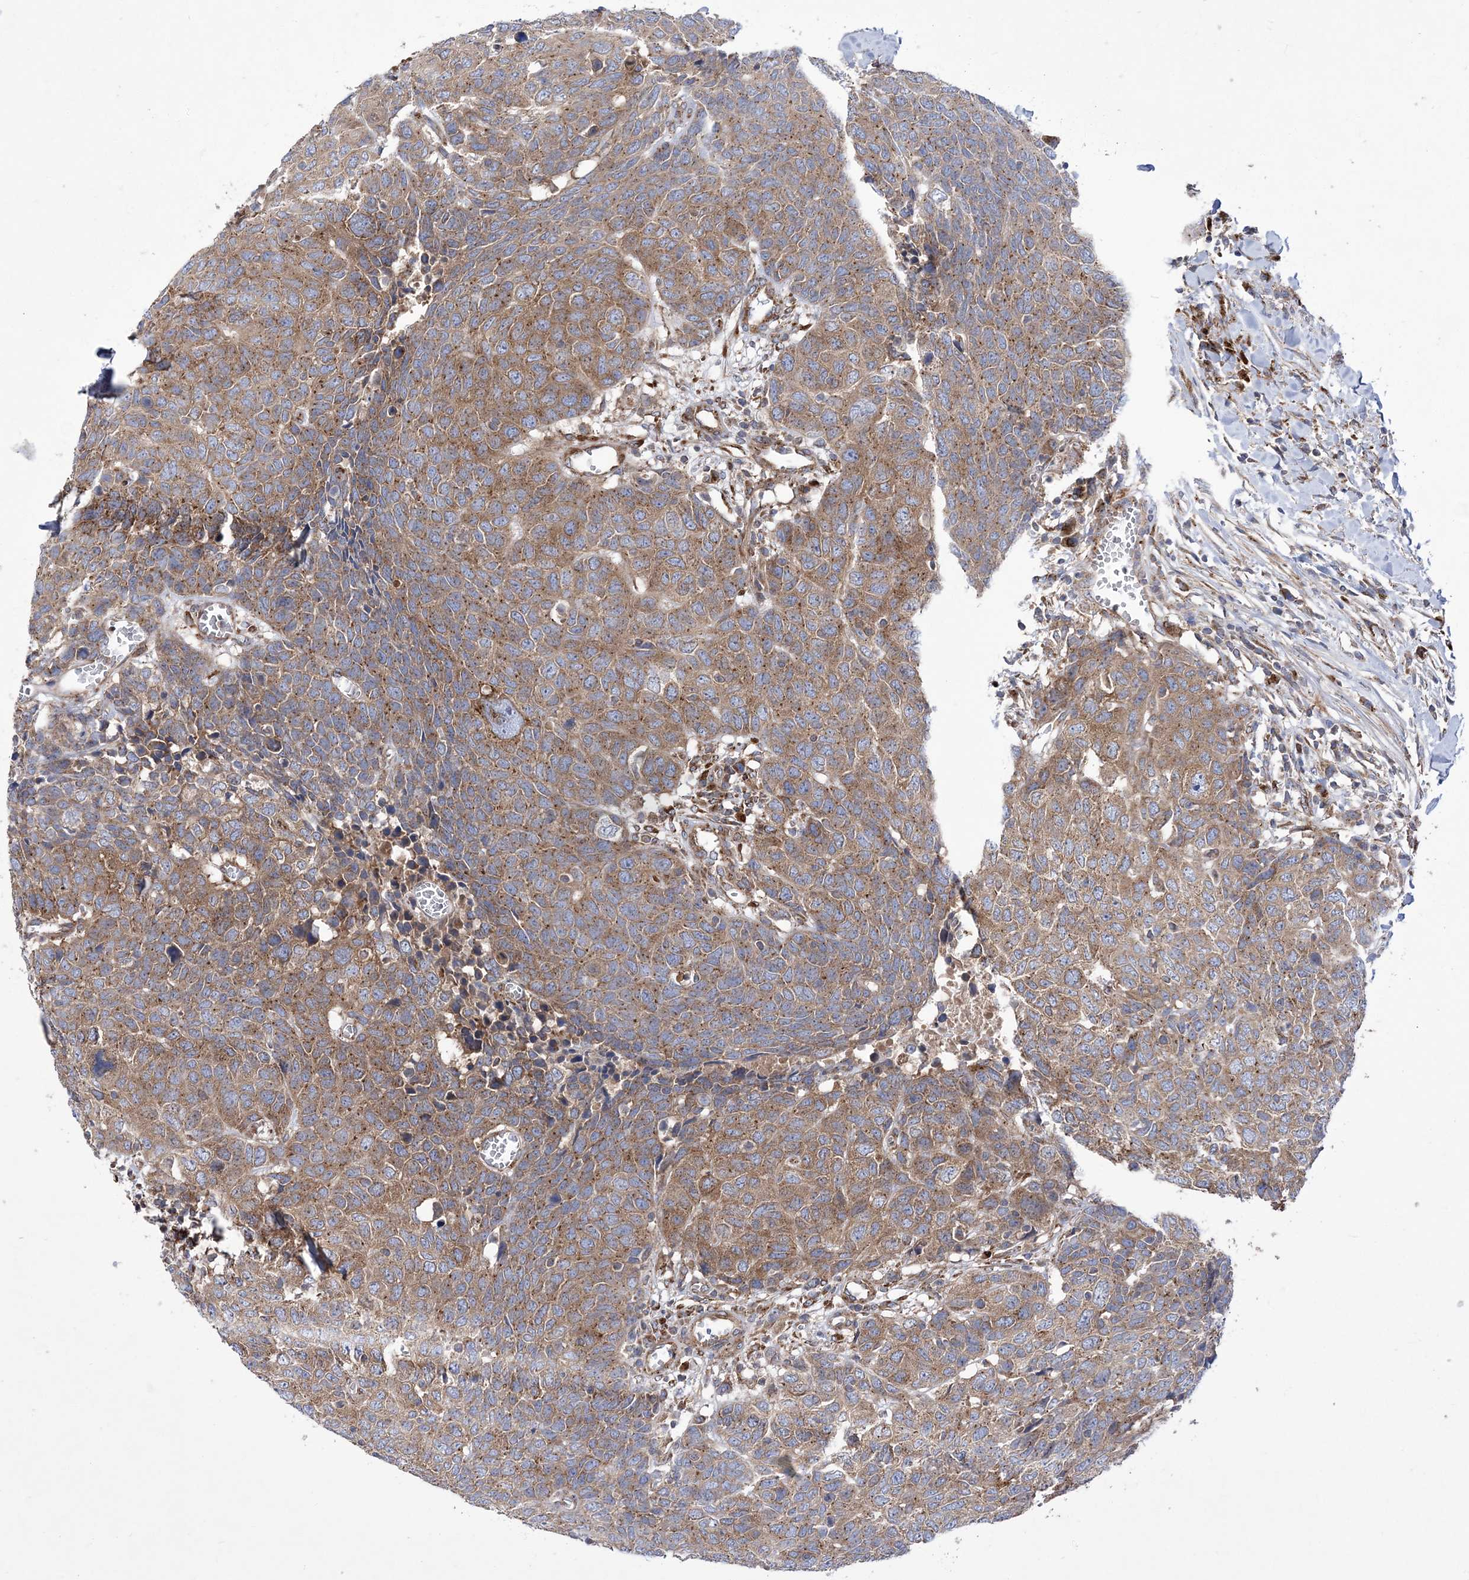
{"staining": {"intensity": "moderate", "quantity": ">75%", "location": "cytoplasmic/membranous"}, "tissue": "head and neck cancer", "cell_type": "Tumor cells", "image_type": "cancer", "snomed": [{"axis": "morphology", "description": "Squamous cell carcinoma, NOS"}, {"axis": "topography", "description": "Head-Neck"}], "caption": "Immunohistochemical staining of head and neck cancer (squamous cell carcinoma) displays medium levels of moderate cytoplasmic/membranous expression in about >75% of tumor cells.", "gene": "COPB2", "patient": {"sex": "male", "age": 66}}